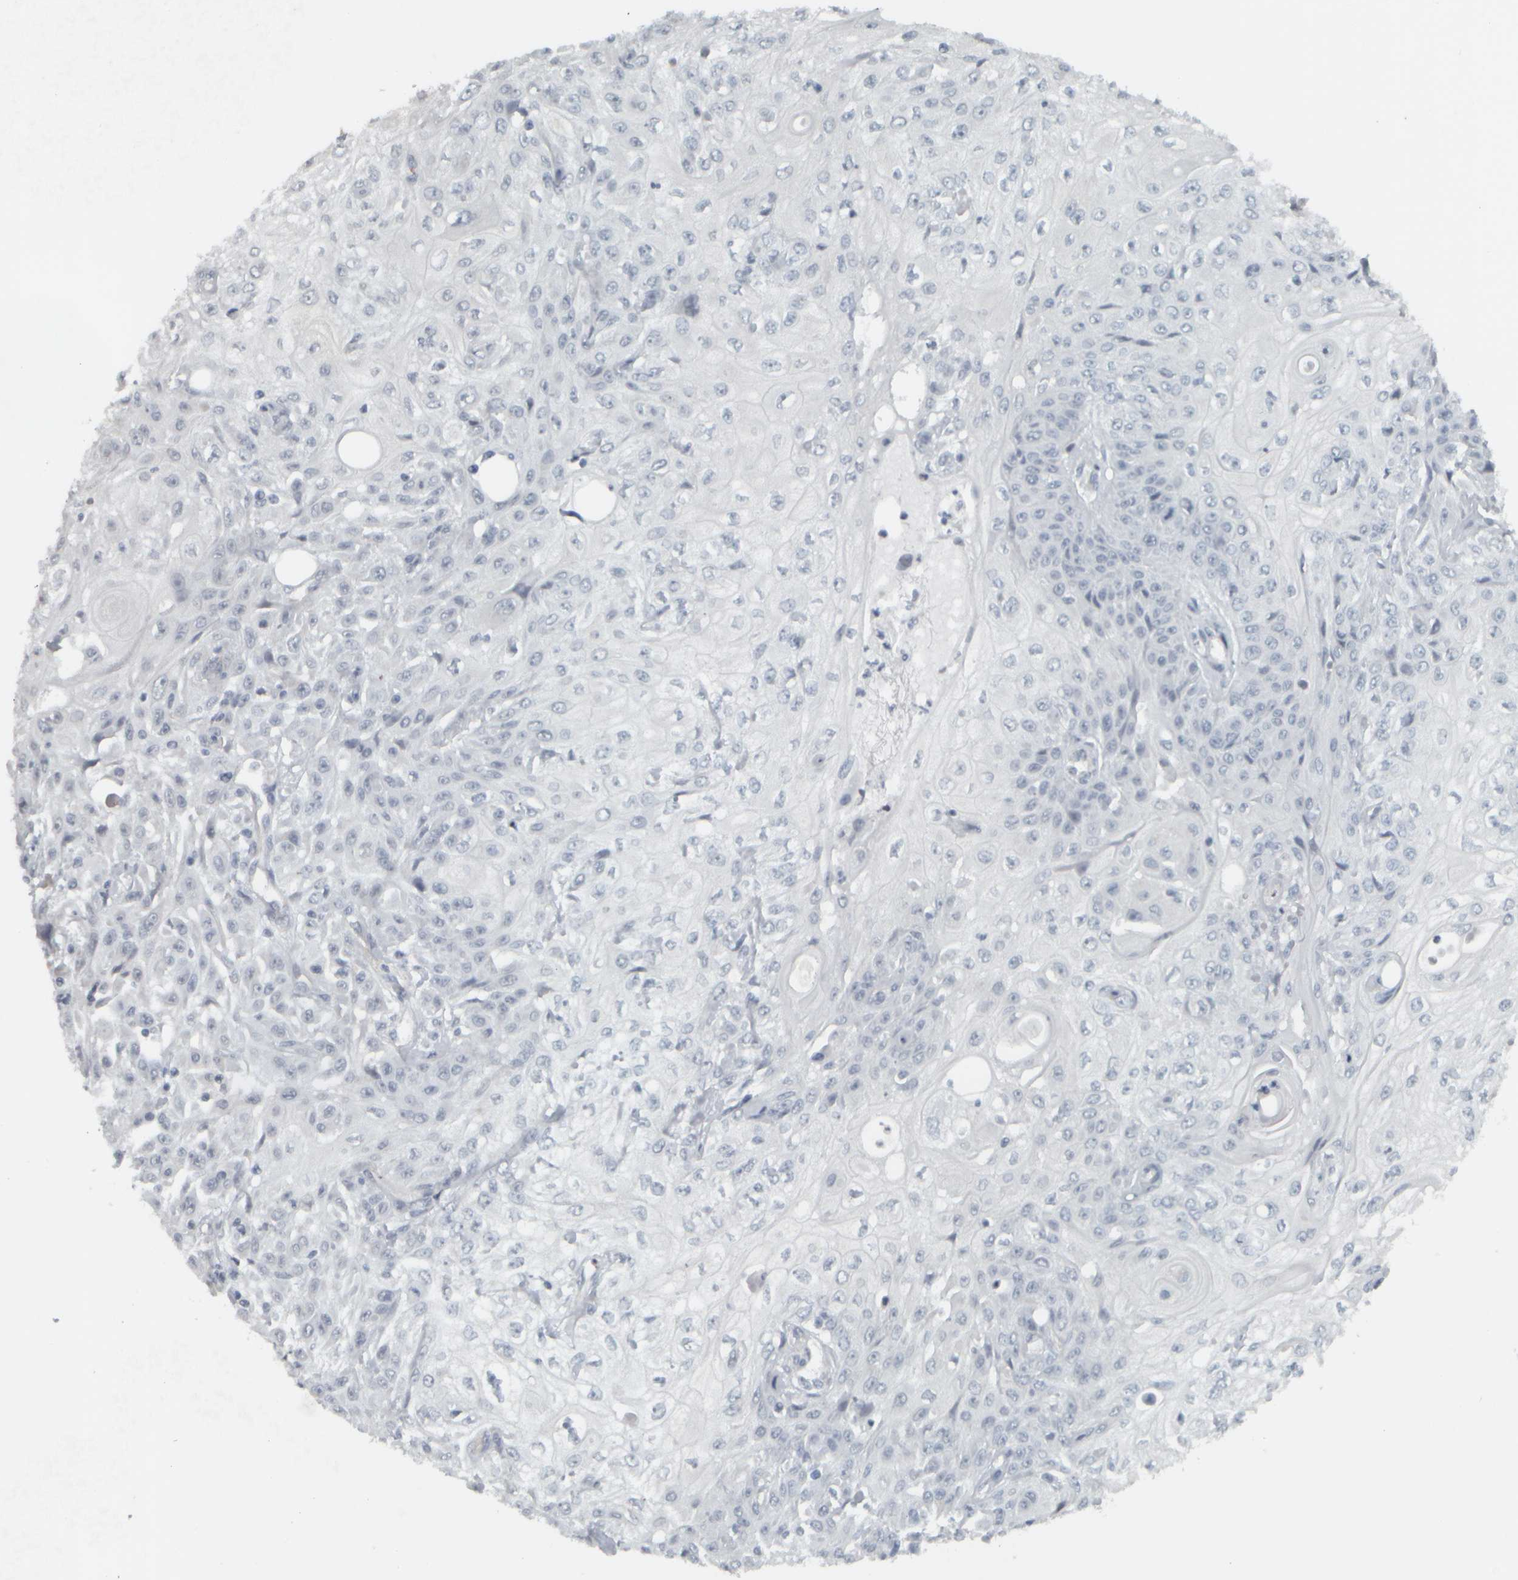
{"staining": {"intensity": "negative", "quantity": "none", "location": "none"}, "tissue": "skin cancer", "cell_type": "Tumor cells", "image_type": "cancer", "snomed": [{"axis": "morphology", "description": "Squamous cell carcinoma, NOS"}, {"axis": "morphology", "description": "Squamous cell carcinoma, metastatic, NOS"}, {"axis": "topography", "description": "Skin"}, {"axis": "topography", "description": "Lymph node"}], "caption": "This is a micrograph of immunohistochemistry (IHC) staining of squamous cell carcinoma (skin), which shows no staining in tumor cells.", "gene": "NAPG", "patient": {"sex": "male", "age": 75}}